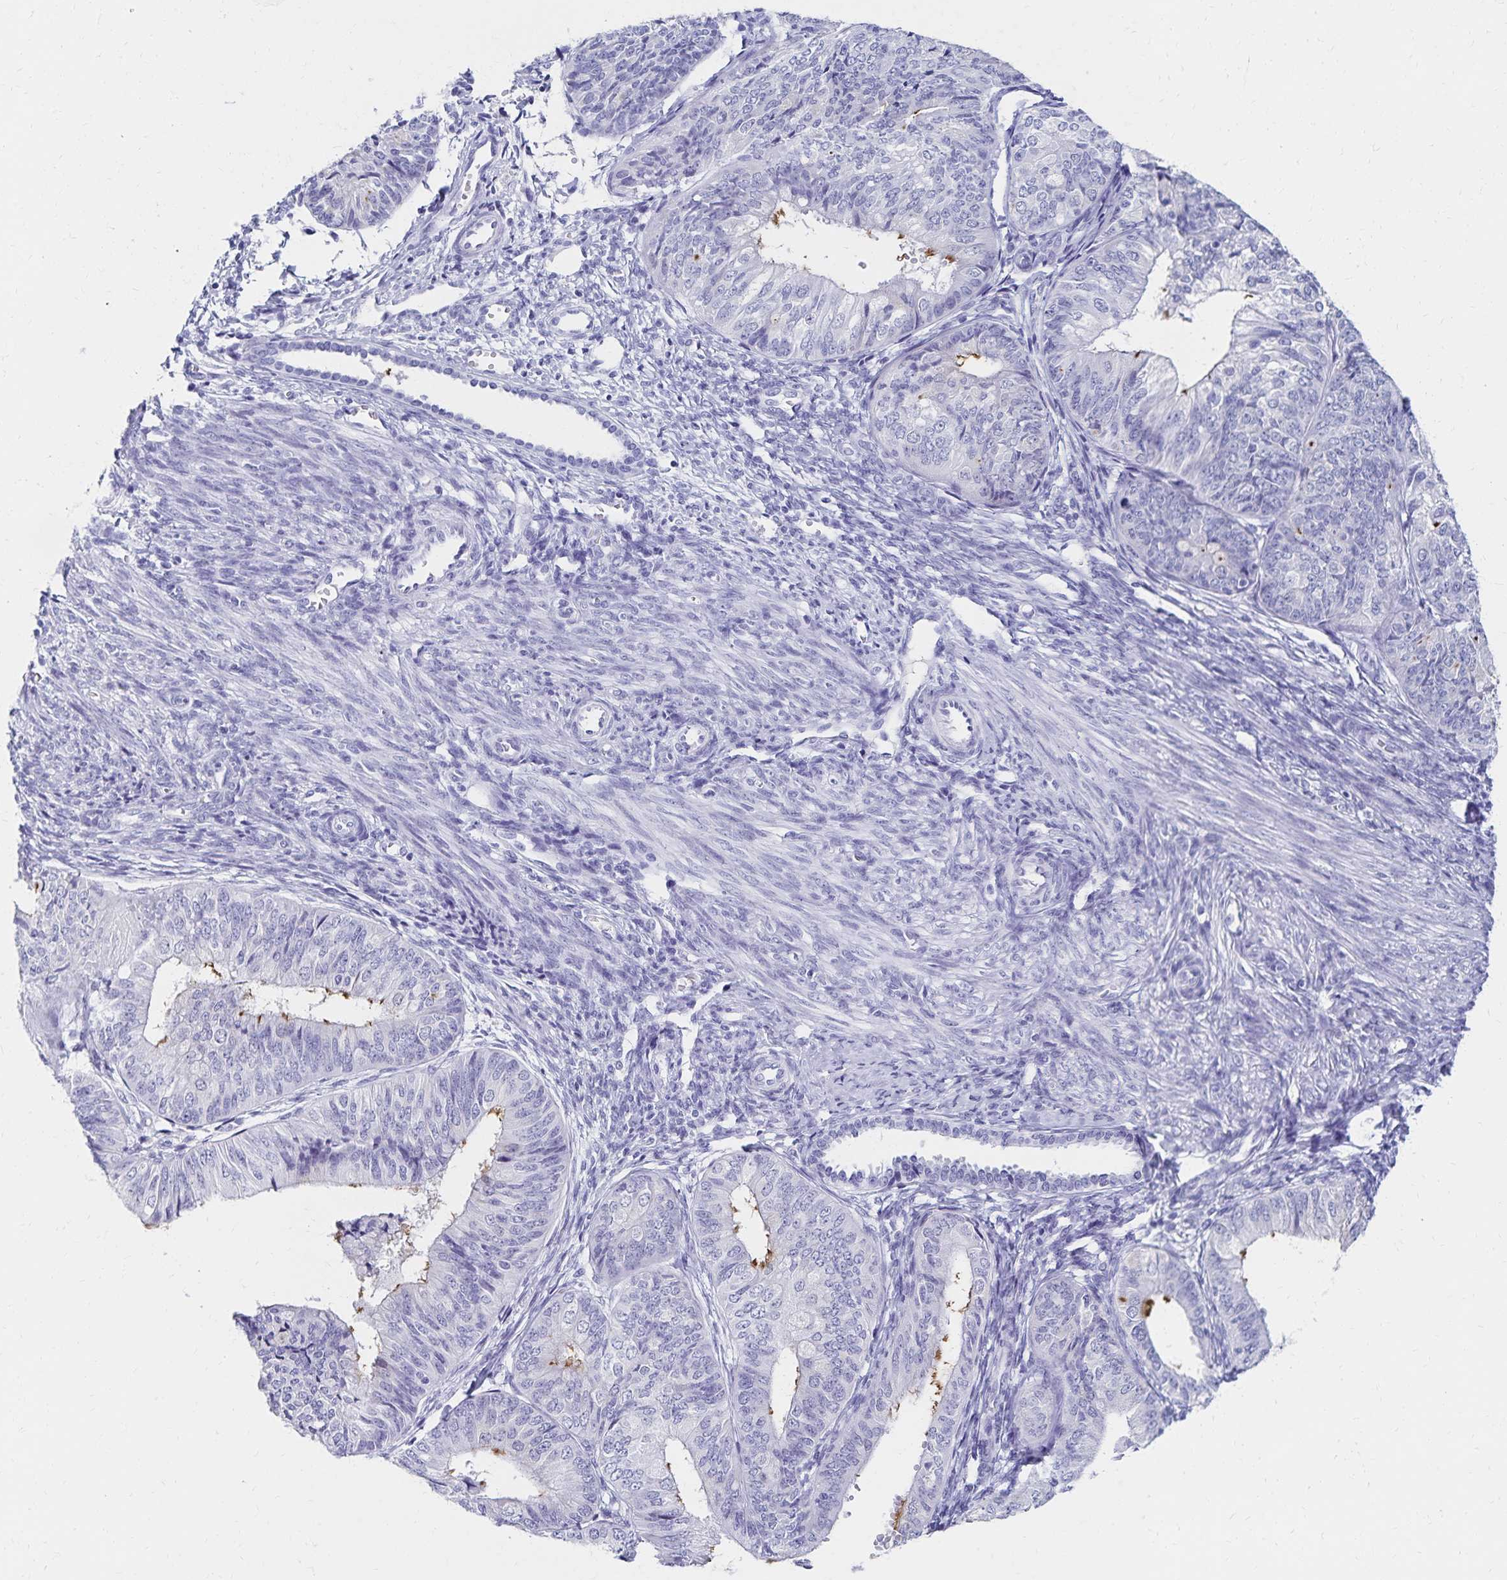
{"staining": {"intensity": "negative", "quantity": "none", "location": "none"}, "tissue": "endometrial cancer", "cell_type": "Tumor cells", "image_type": "cancer", "snomed": [{"axis": "morphology", "description": "Adenocarcinoma, NOS"}, {"axis": "topography", "description": "Endometrium"}], "caption": "The photomicrograph exhibits no staining of tumor cells in endometrial cancer (adenocarcinoma). (DAB (3,3'-diaminobenzidine) immunohistochemistry (IHC) visualized using brightfield microscopy, high magnification).", "gene": "C2orf50", "patient": {"sex": "female", "age": 58}}